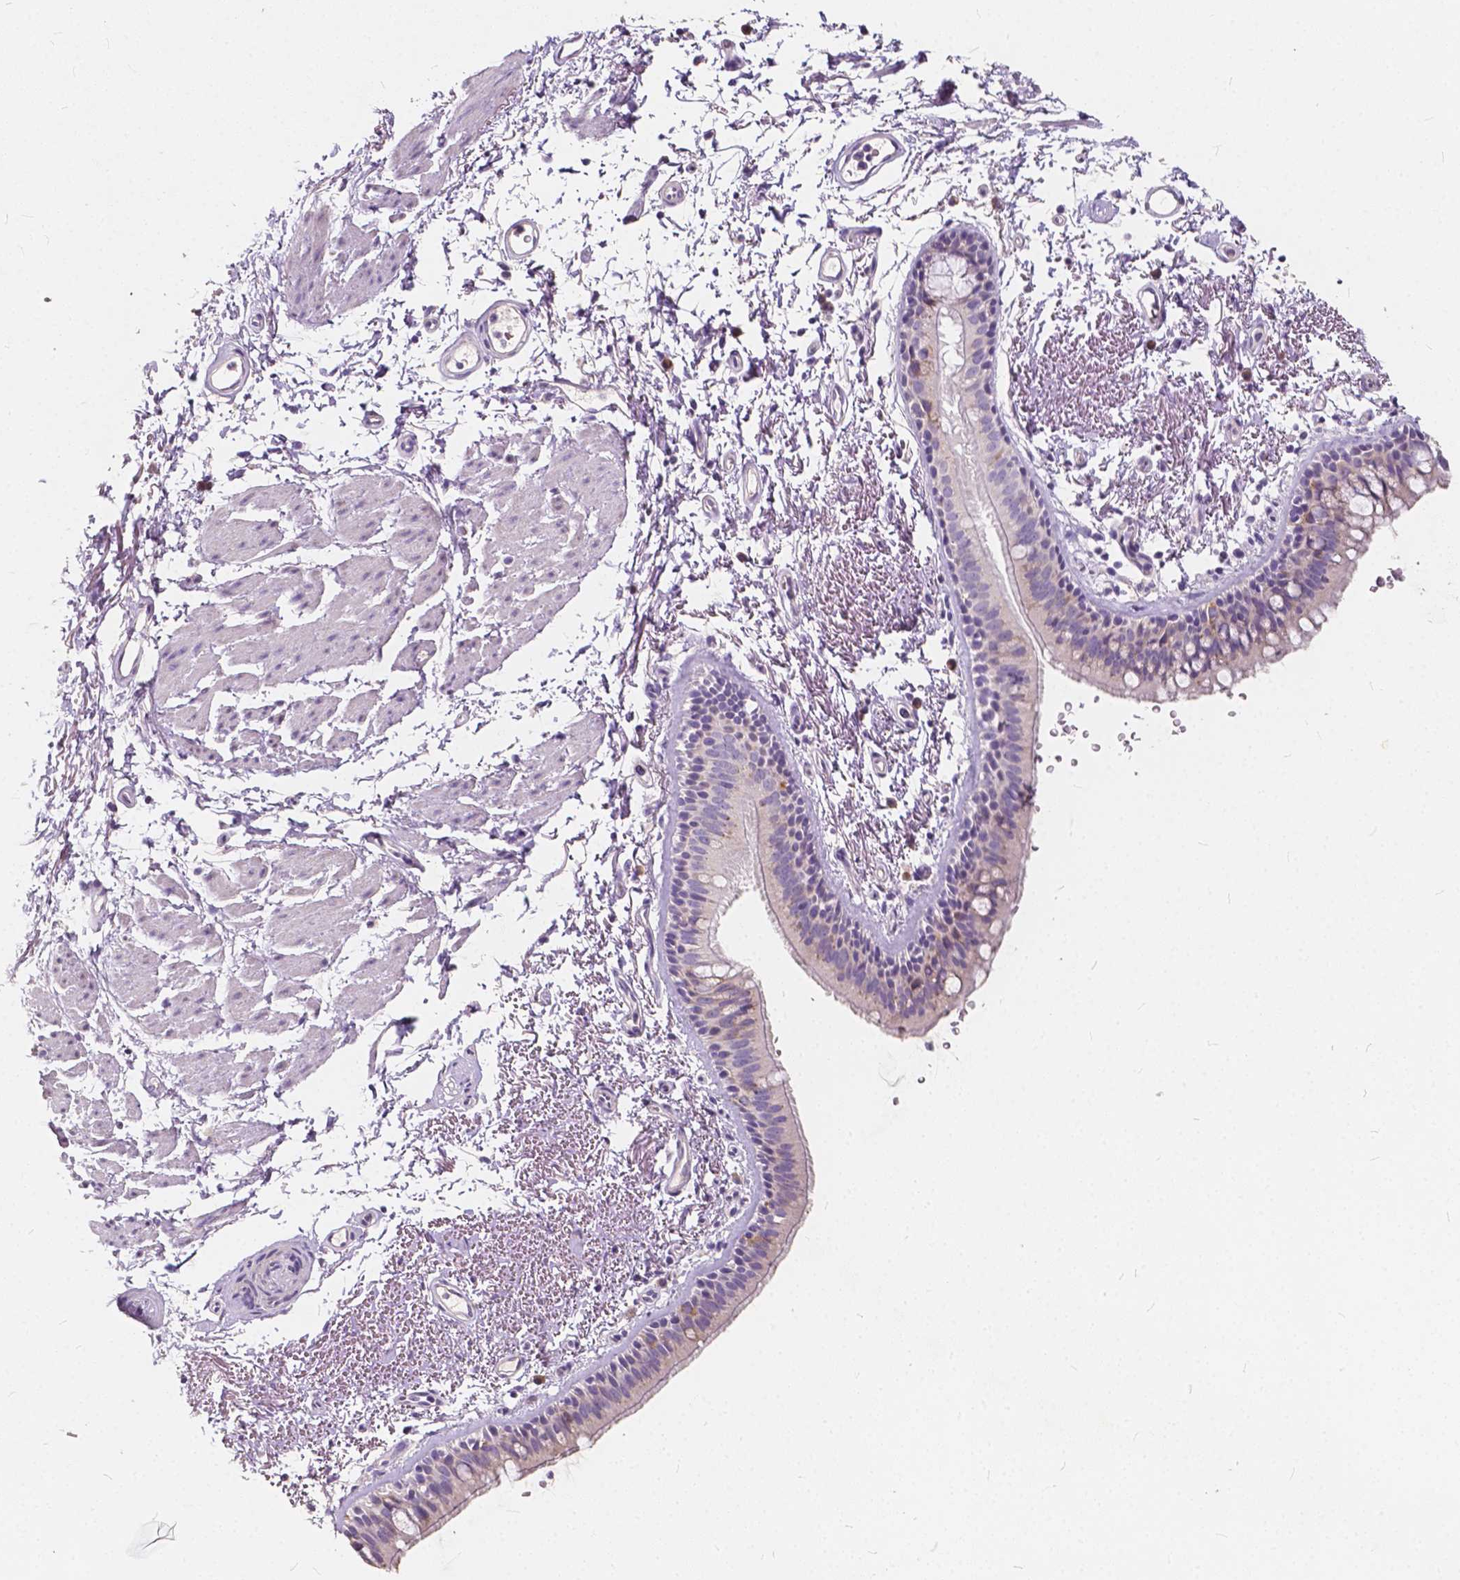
{"staining": {"intensity": "weak", "quantity": "25%-75%", "location": "cytoplasmic/membranous"}, "tissue": "bronchus", "cell_type": "Respiratory epithelial cells", "image_type": "normal", "snomed": [{"axis": "morphology", "description": "Normal tissue, NOS"}, {"axis": "topography", "description": "Lymph node"}, {"axis": "topography", "description": "Bronchus"}], "caption": "Brown immunohistochemical staining in normal bronchus demonstrates weak cytoplasmic/membranous positivity in approximately 25%-75% of respiratory epithelial cells. (Brightfield microscopy of DAB IHC at high magnification).", "gene": "SLC7A8", "patient": {"sex": "female", "age": 70}}